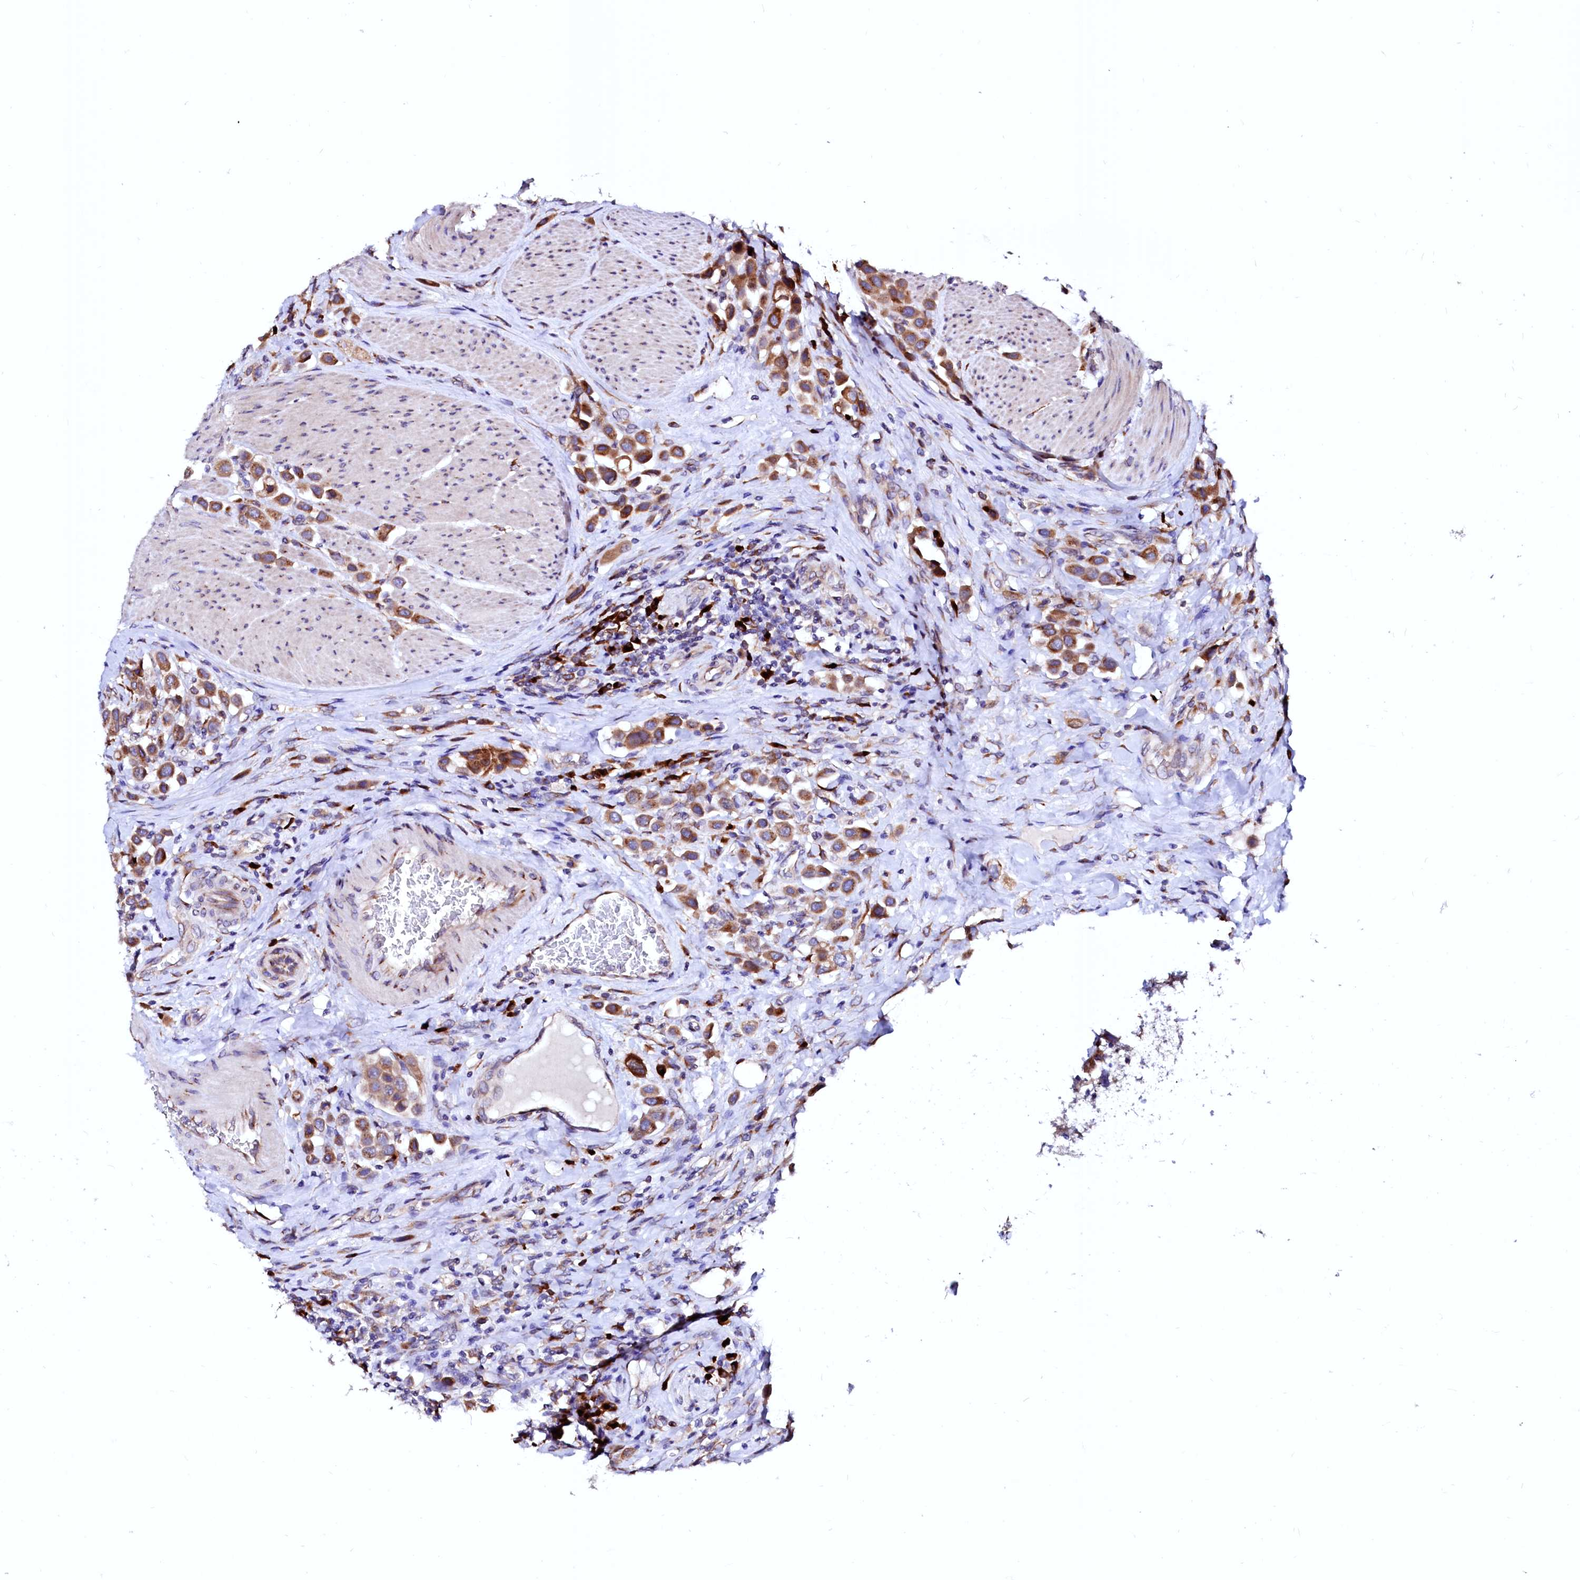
{"staining": {"intensity": "strong", "quantity": ">75%", "location": "cytoplasmic/membranous"}, "tissue": "urothelial cancer", "cell_type": "Tumor cells", "image_type": "cancer", "snomed": [{"axis": "morphology", "description": "Urothelial carcinoma, High grade"}, {"axis": "topography", "description": "Urinary bladder"}], "caption": "A brown stain highlights strong cytoplasmic/membranous staining of a protein in human urothelial cancer tumor cells.", "gene": "LMAN1", "patient": {"sex": "male", "age": 50}}